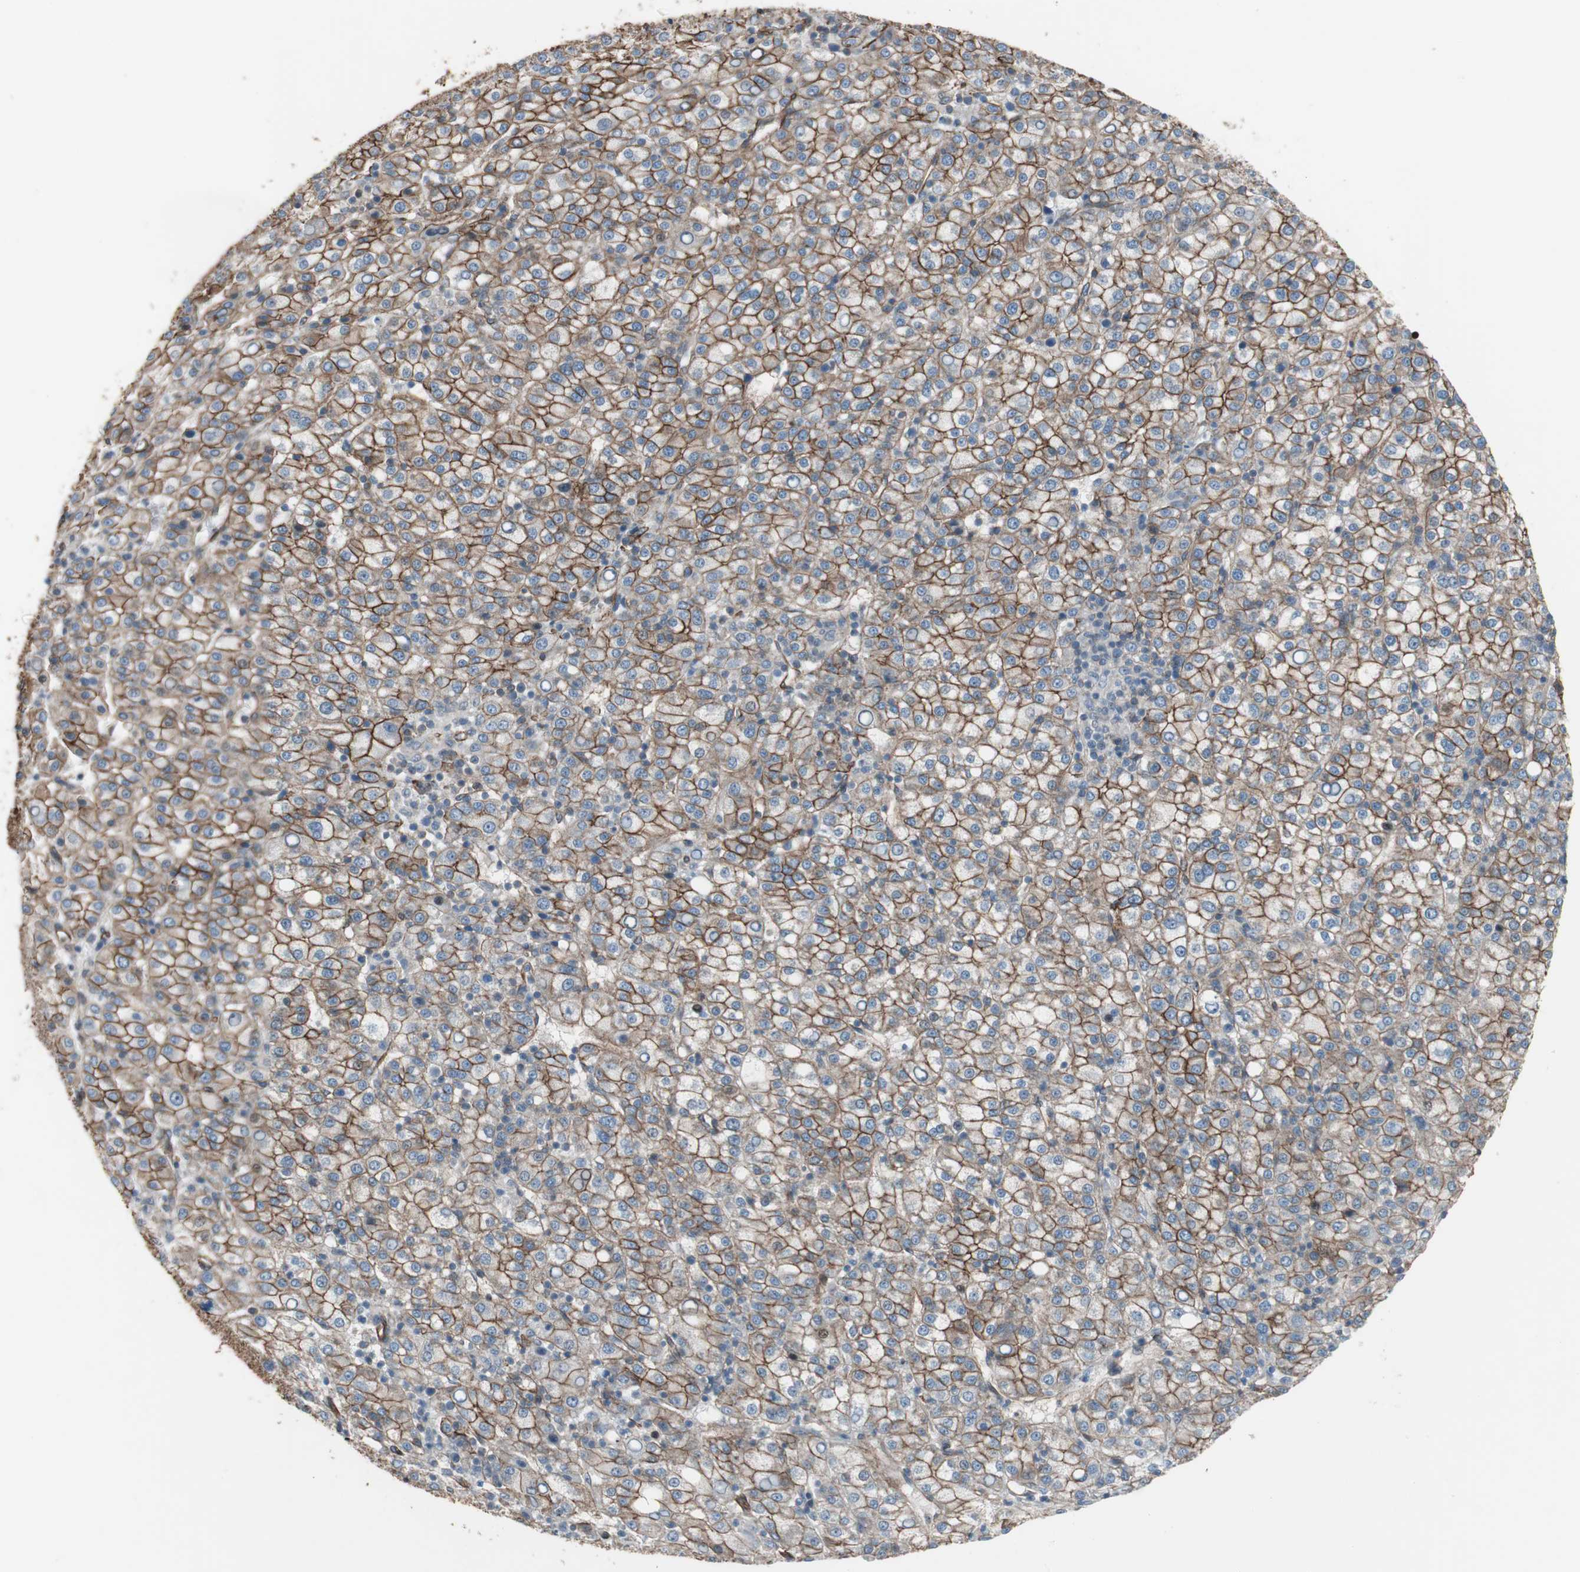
{"staining": {"intensity": "moderate", "quantity": ">75%", "location": "cytoplasmic/membranous"}, "tissue": "liver cancer", "cell_type": "Tumor cells", "image_type": "cancer", "snomed": [{"axis": "morphology", "description": "Carcinoma, Hepatocellular, NOS"}, {"axis": "topography", "description": "Liver"}], "caption": "A photomicrograph of human liver hepatocellular carcinoma stained for a protein shows moderate cytoplasmic/membranous brown staining in tumor cells. (Brightfield microscopy of DAB IHC at high magnification).", "gene": "TCTA", "patient": {"sex": "female", "age": 58}}